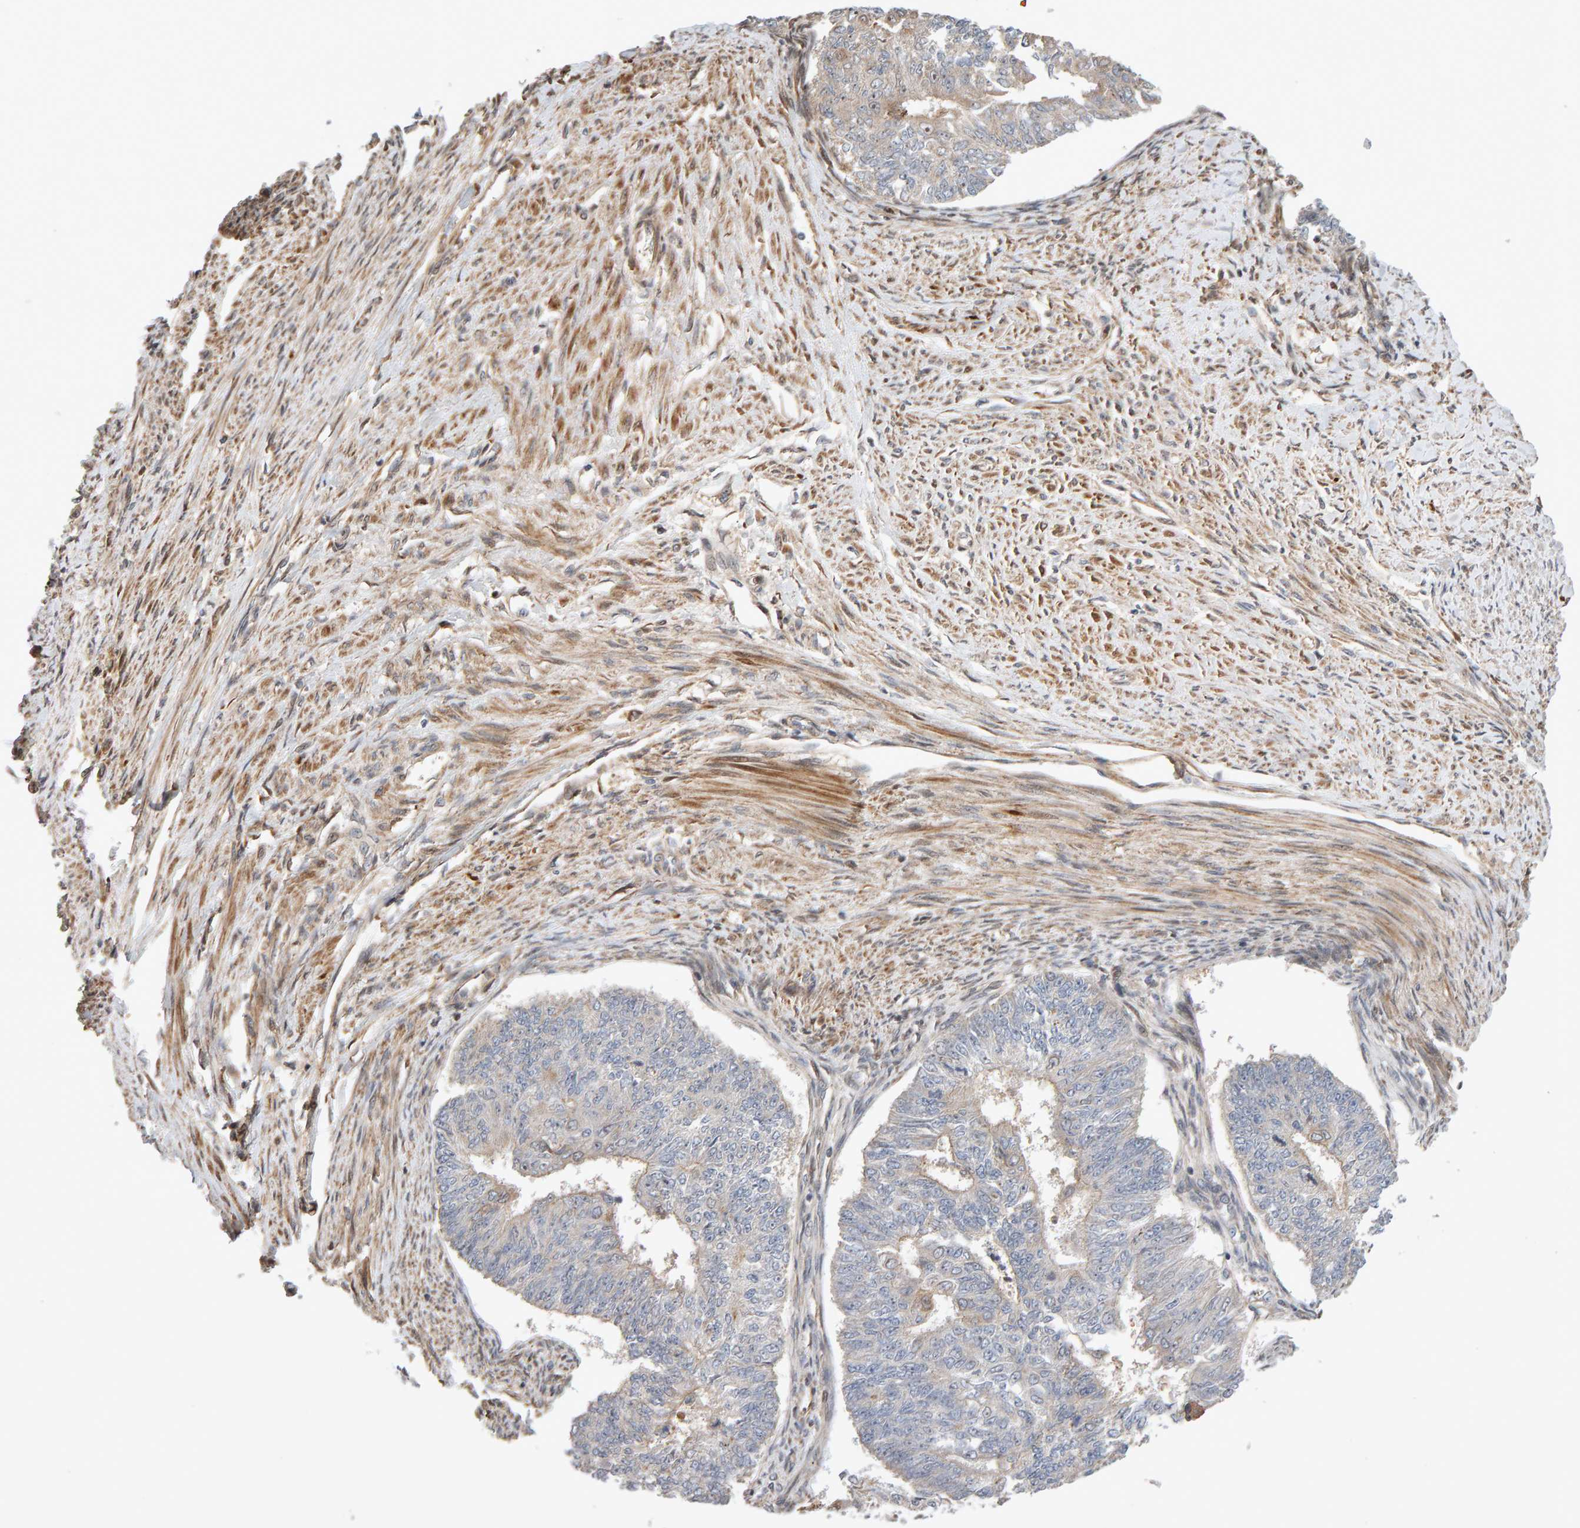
{"staining": {"intensity": "weak", "quantity": "<25%", "location": "cytoplasmic/membranous"}, "tissue": "endometrial cancer", "cell_type": "Tumor cells", "image_type": "cancer", "snomed": [{"axis": "morphology", "description": "Adenocarcinoma, NOS"}, {"axis": "topography", "description": "Endometrium"}], "caption": "Tumor cells show no significant protein expression in adenocarcinoma (endometrial).", "gene": "LZTS1", "patient": {"sex": "female", "age": 32}}